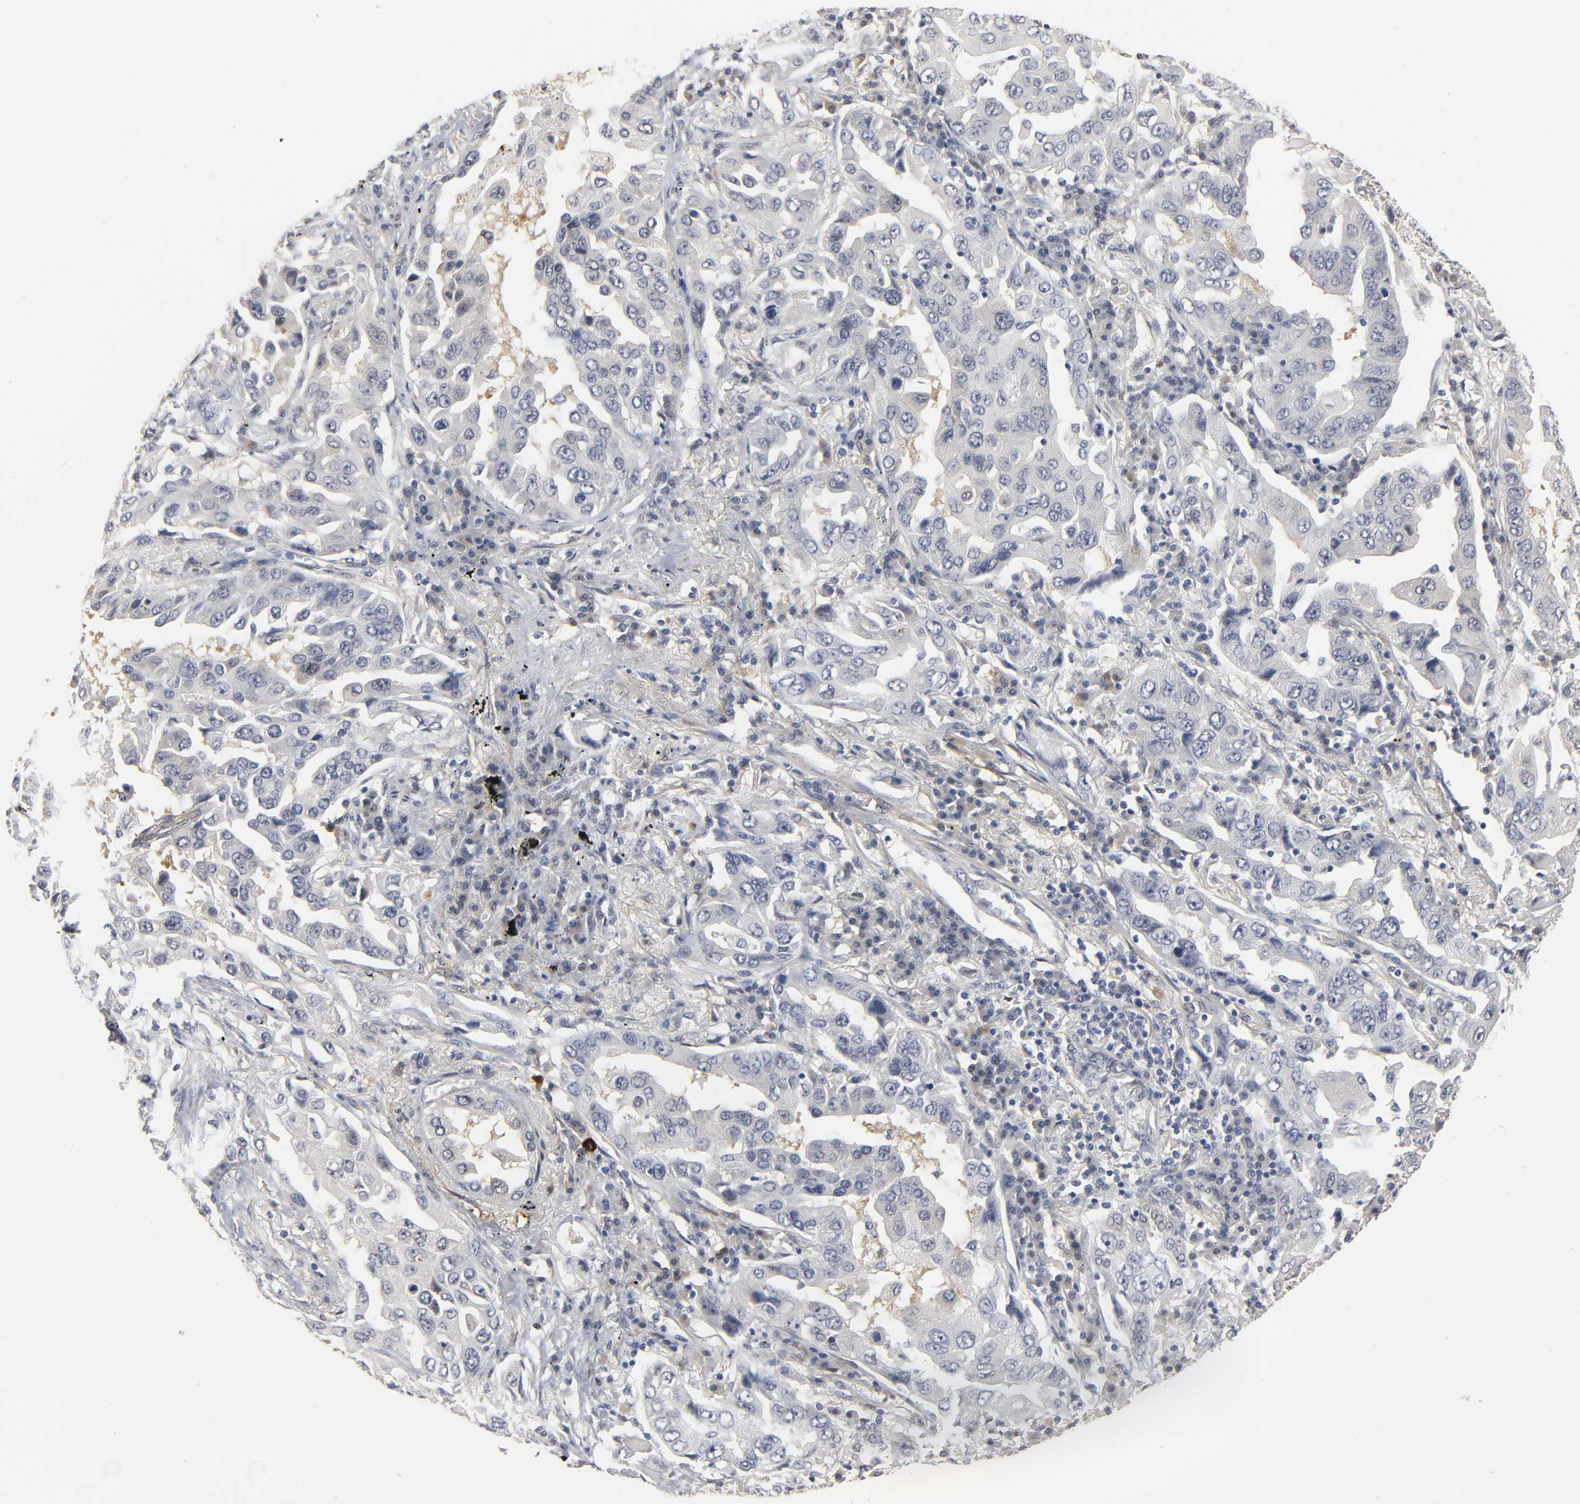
{"staining": {"intensity": "negative", "quantity": "none", "location": "none"}, "tissue": "lung cancer", "cell_type": "Tumor cells", "image_type": "cancer", "snomed": [{"axis": "morphology", "description": "Adenocarcinoma, NOS"}, {"axis": "topography", "description": "Lung"}], "caption": "Immunohistochemistry (IHC) image of neoplastic tissue: human lung cancer stained with DAB displays no significant protein expression in tumor cells.", "gene": "PDLIM3", "patient": {"sex": "female", "age": 65}}